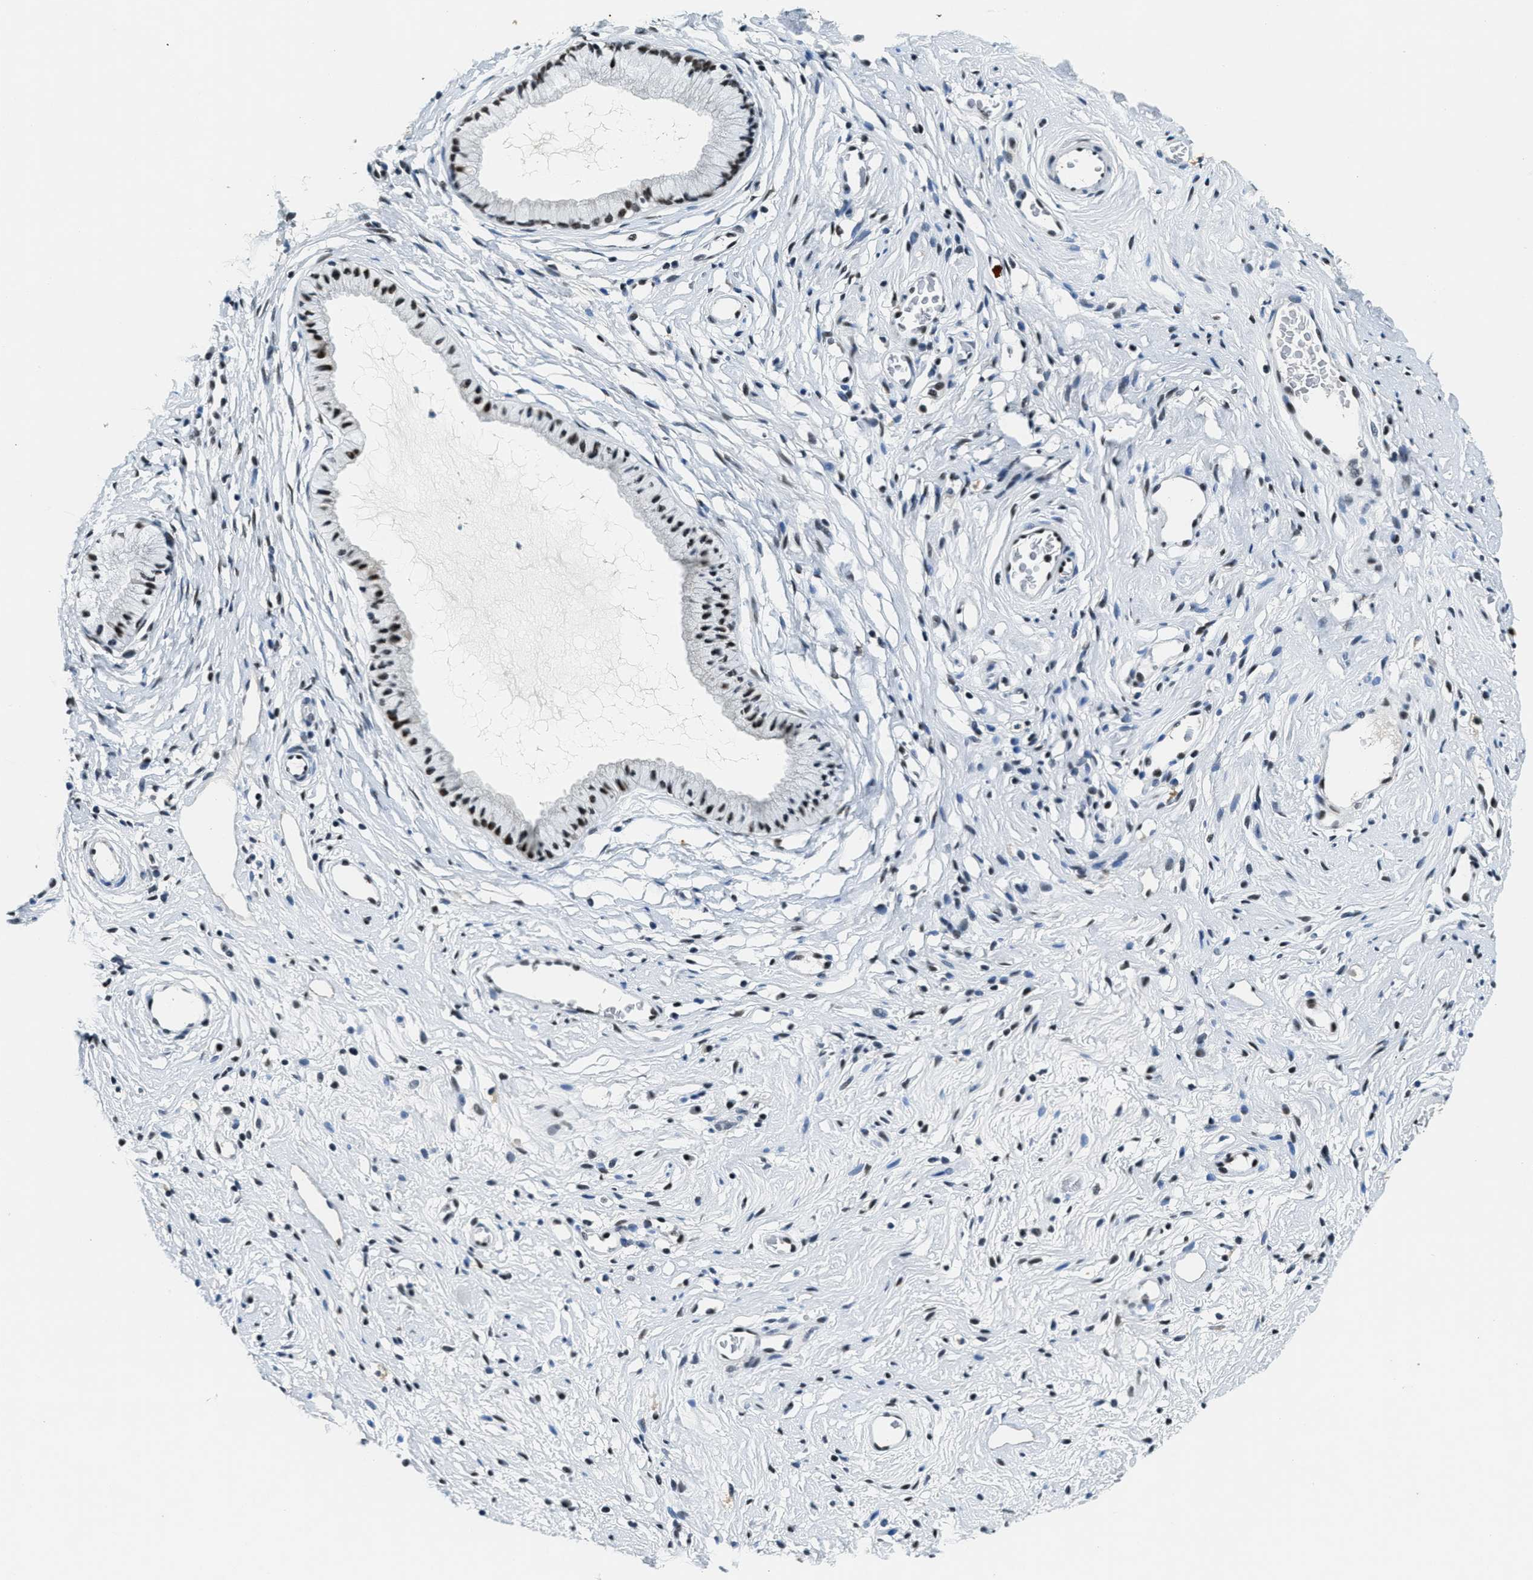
{"staining": {"intensity": "strong", "quantity": ">75%", "location": "nuclear"}, "tissue": "cervix", "cell_type": "Glandular cells", "image_type": "normal", "snomed": [{"axis": "morphology", "description": "Normal tissue, NOS"}, {"axis": "topography", "description": "Cervix"}], "caption": "IHC of unremarkable cervix demonstrates high levels of strong nuclear positivity in about >75% of glandular cells.", "gene": "SSB", "patient": {"sex": "female", "age": 77}}